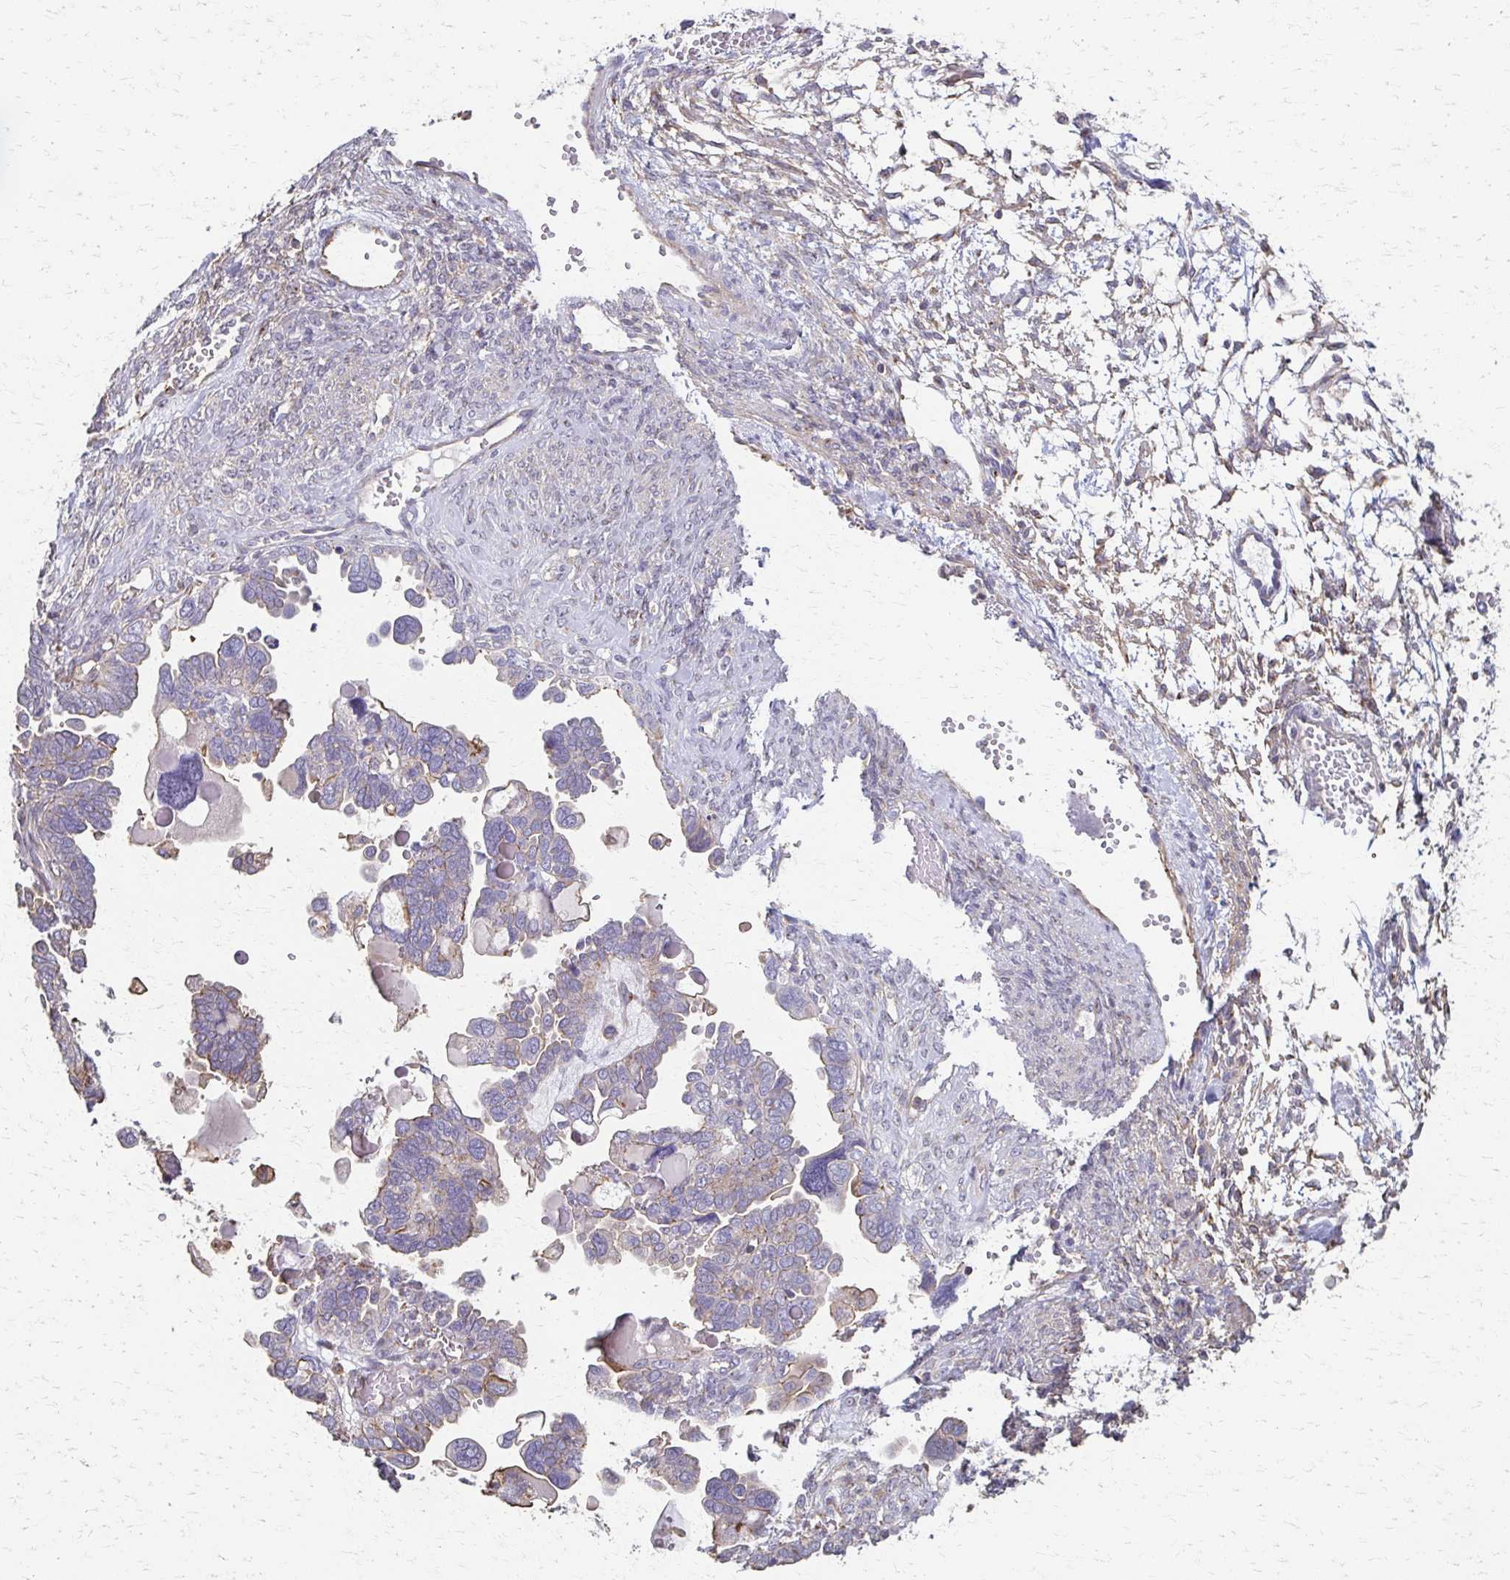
{"staining": {"intensity": "weak", "quantity": "<25%", "location": "cytoplasmic/membranous"}, "tissue": "ovarian cancer", "cell_type": "Tumor cells", "image_type": "cancer", "snomed": [{"axis": "morphology", "description": "Cystadenocarcinoma, serous, NOS"}, {"axis": "topography", "description": "Ovary"}], "caption": "The histopathology image exhibits no staining of tumor cells in serous cystadenocarcinoma (ovarian). (DAB immunohistochemistry visualized using brightfield microscopy, high magnification).", "gene": "C1QTNF7", "patient": {"sex": "female", "age": 51}}